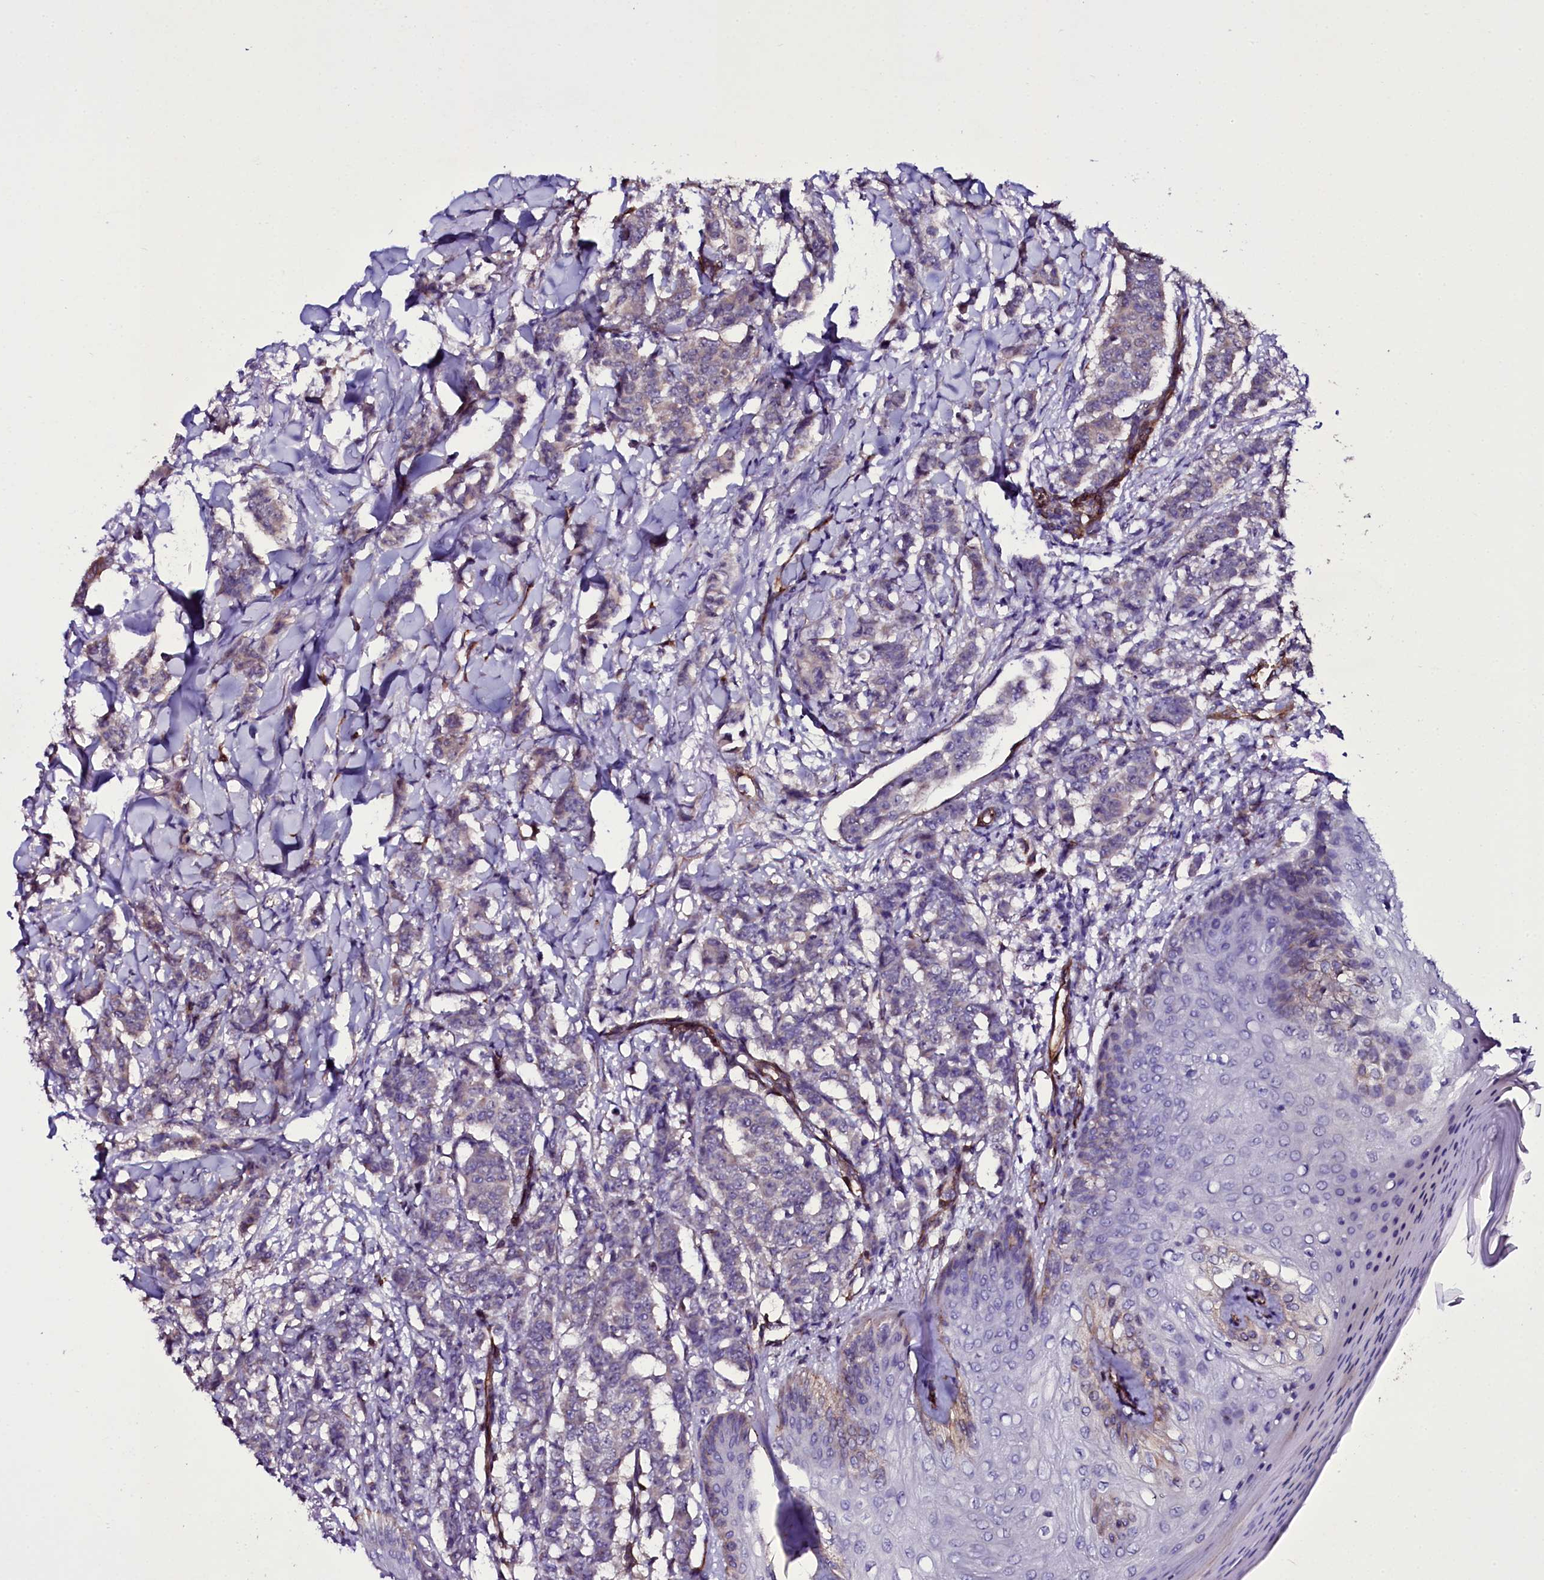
{"staining": {"intensity": "negative", "quantity": "none", "location": "none"}, "tissue": "breast cancer", "cell_type": "Tumor cells", "image_type": "cancer", "snomed": [{"axis": "morphology", "description": "Duct carcinoma"}, {"axis": "topography", "description": "Breast"}], "caption": "Breast intraductal carcinoma stained for a protein using immunohistochemistry (IHC) exhibits no staining tumor cells.", "gene": "MEX3C", "patient": {"sex": "female", "age": 40}}